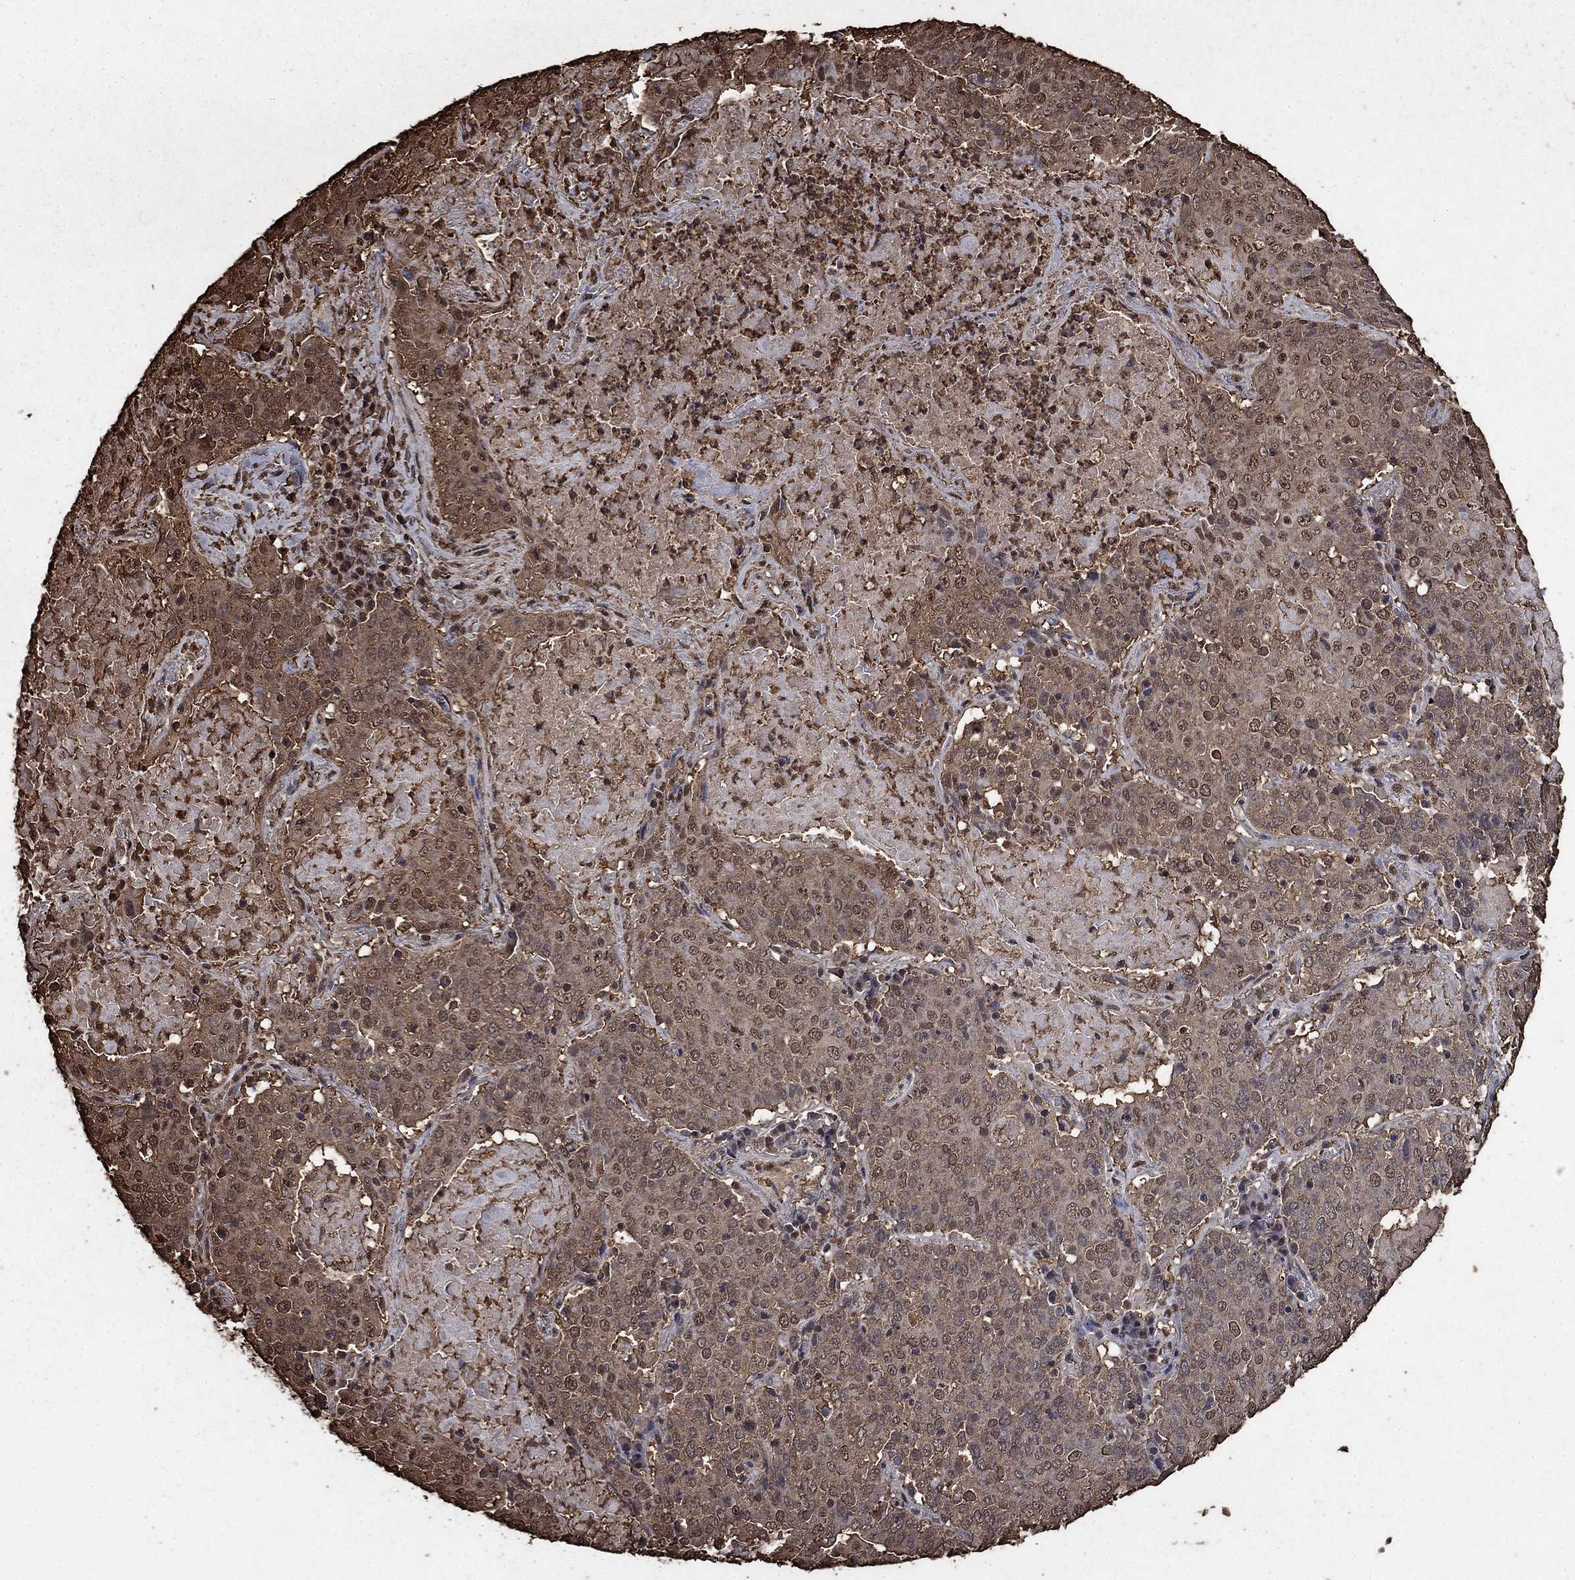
{"staining": {"intensity": "moderate", "quantity": "25%-75%", "location": "cytoplasmic/membranous,nuclear"}, "tissue": "lung cancer", "cell_type": "Tumor cells", "image_type": "cancer", "snomed": [{"axis": "morphology", "description": "Squamous cell carcinoma, NOS"}, {"axis": "topography", "description": "Lung"}], "caption": "A brown stain labels moderate cytoplasmic/membranous and nuclear expression of a protein in lung squamous cell carcinoma tumor cells.", "gene": "GAPDH", "patient": {"sex": "male", "age": 82}}